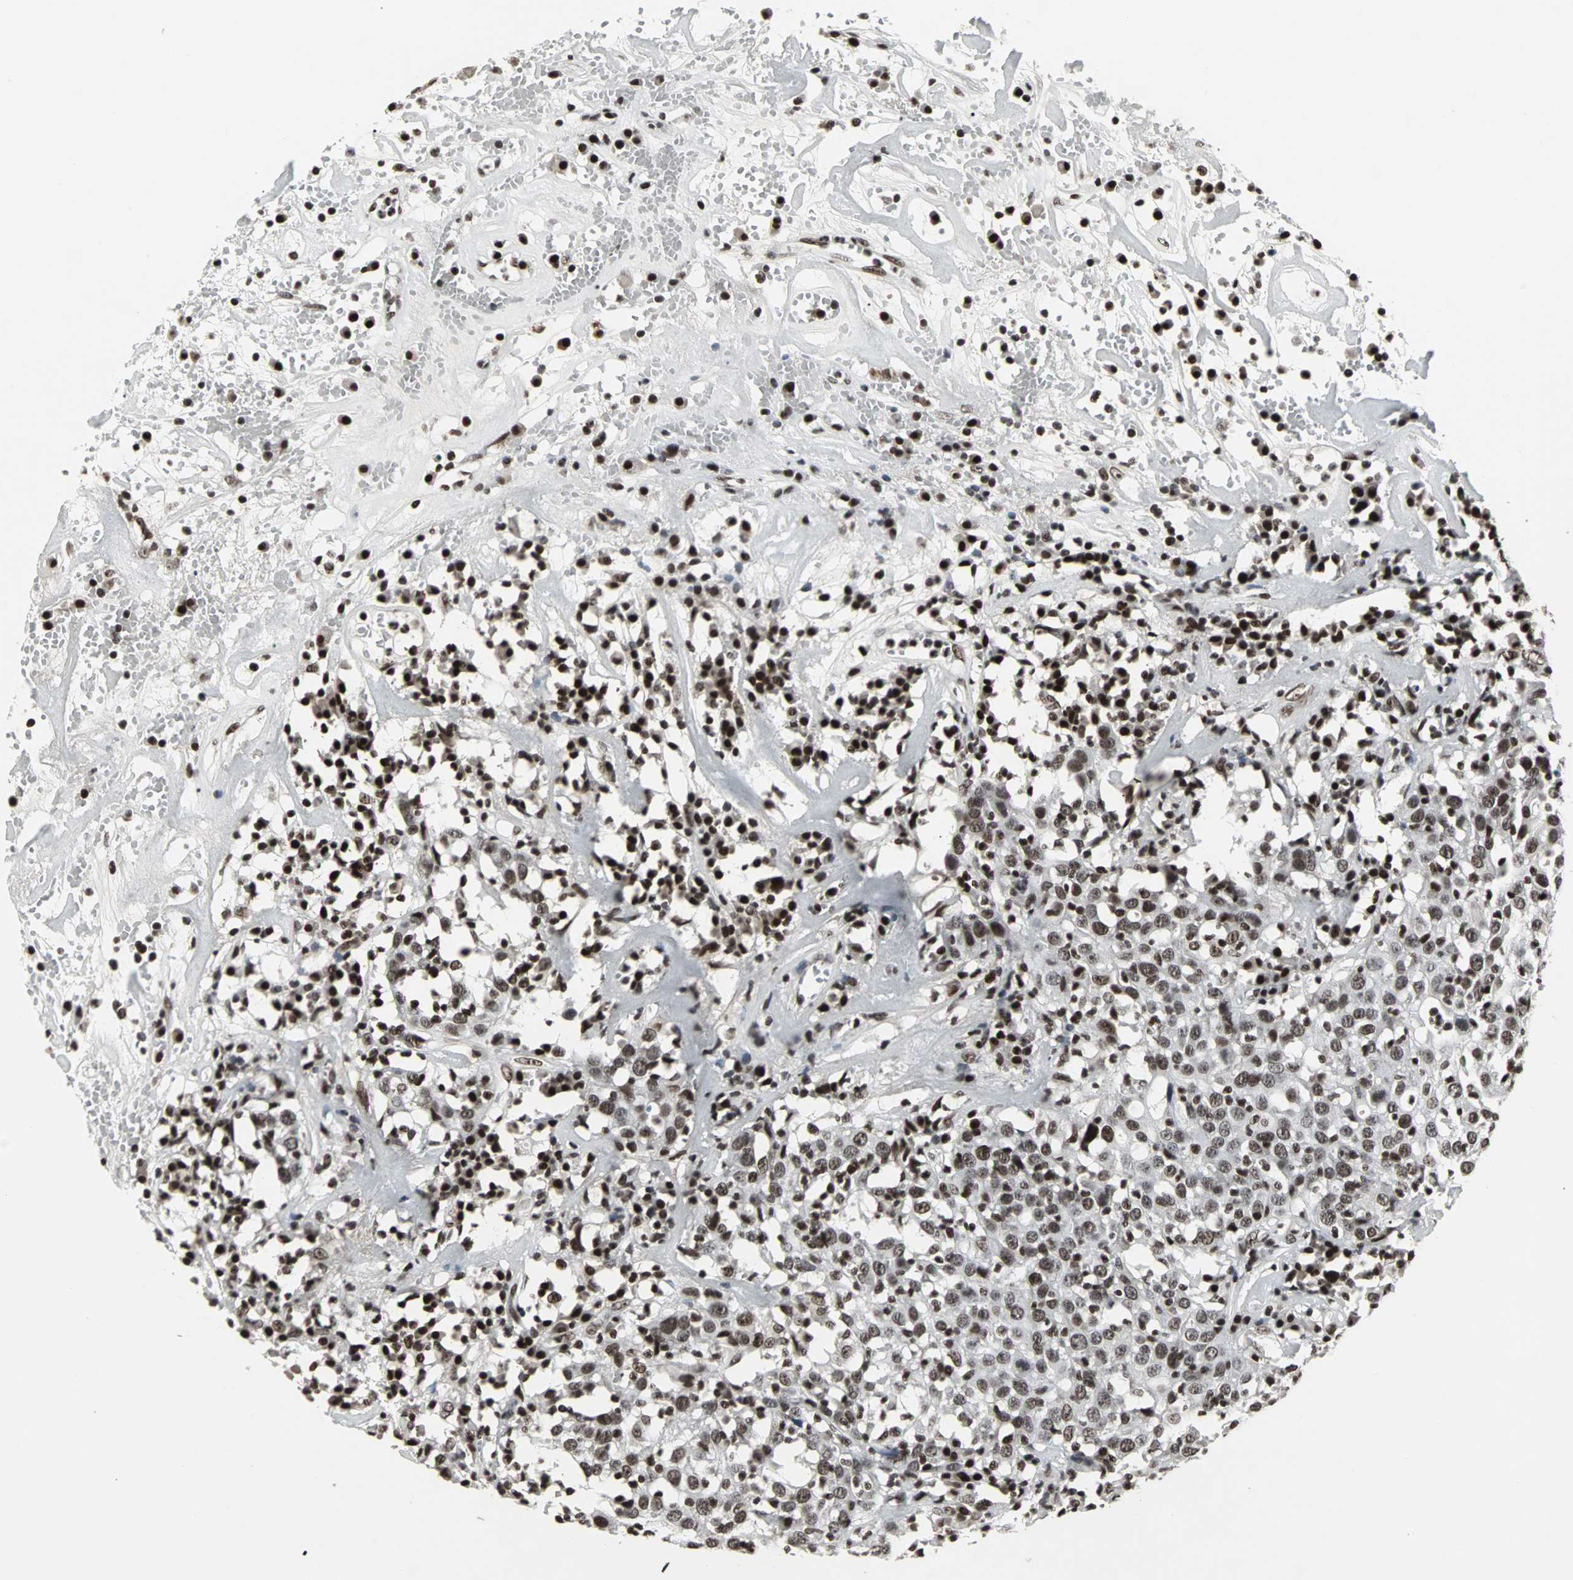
{"staining": {"intensity": "moderate", "quantity": ">75%", "location": "nuclear"}, "tissue": "head and neck cancer", "cell_type": "Tumor cells", "image_type": "cancer", "snomed": [{"axis": "morphology", "description": "Adenocarcinoma, NOS"}, {"axis": "topography", "description": "Salivary gland"}, {"axis": "topography", "description": "Head-Neck"}], "caption": "This histopathology image displays immunohistochemistry (IHC) staining of human head and neck cancer (adenocarcinoma), with medium moderate nuclear positivity in approximately >75% of tumor cells.", "gene": "PNKP", "patient": {"sex": "female", "age": 65}}